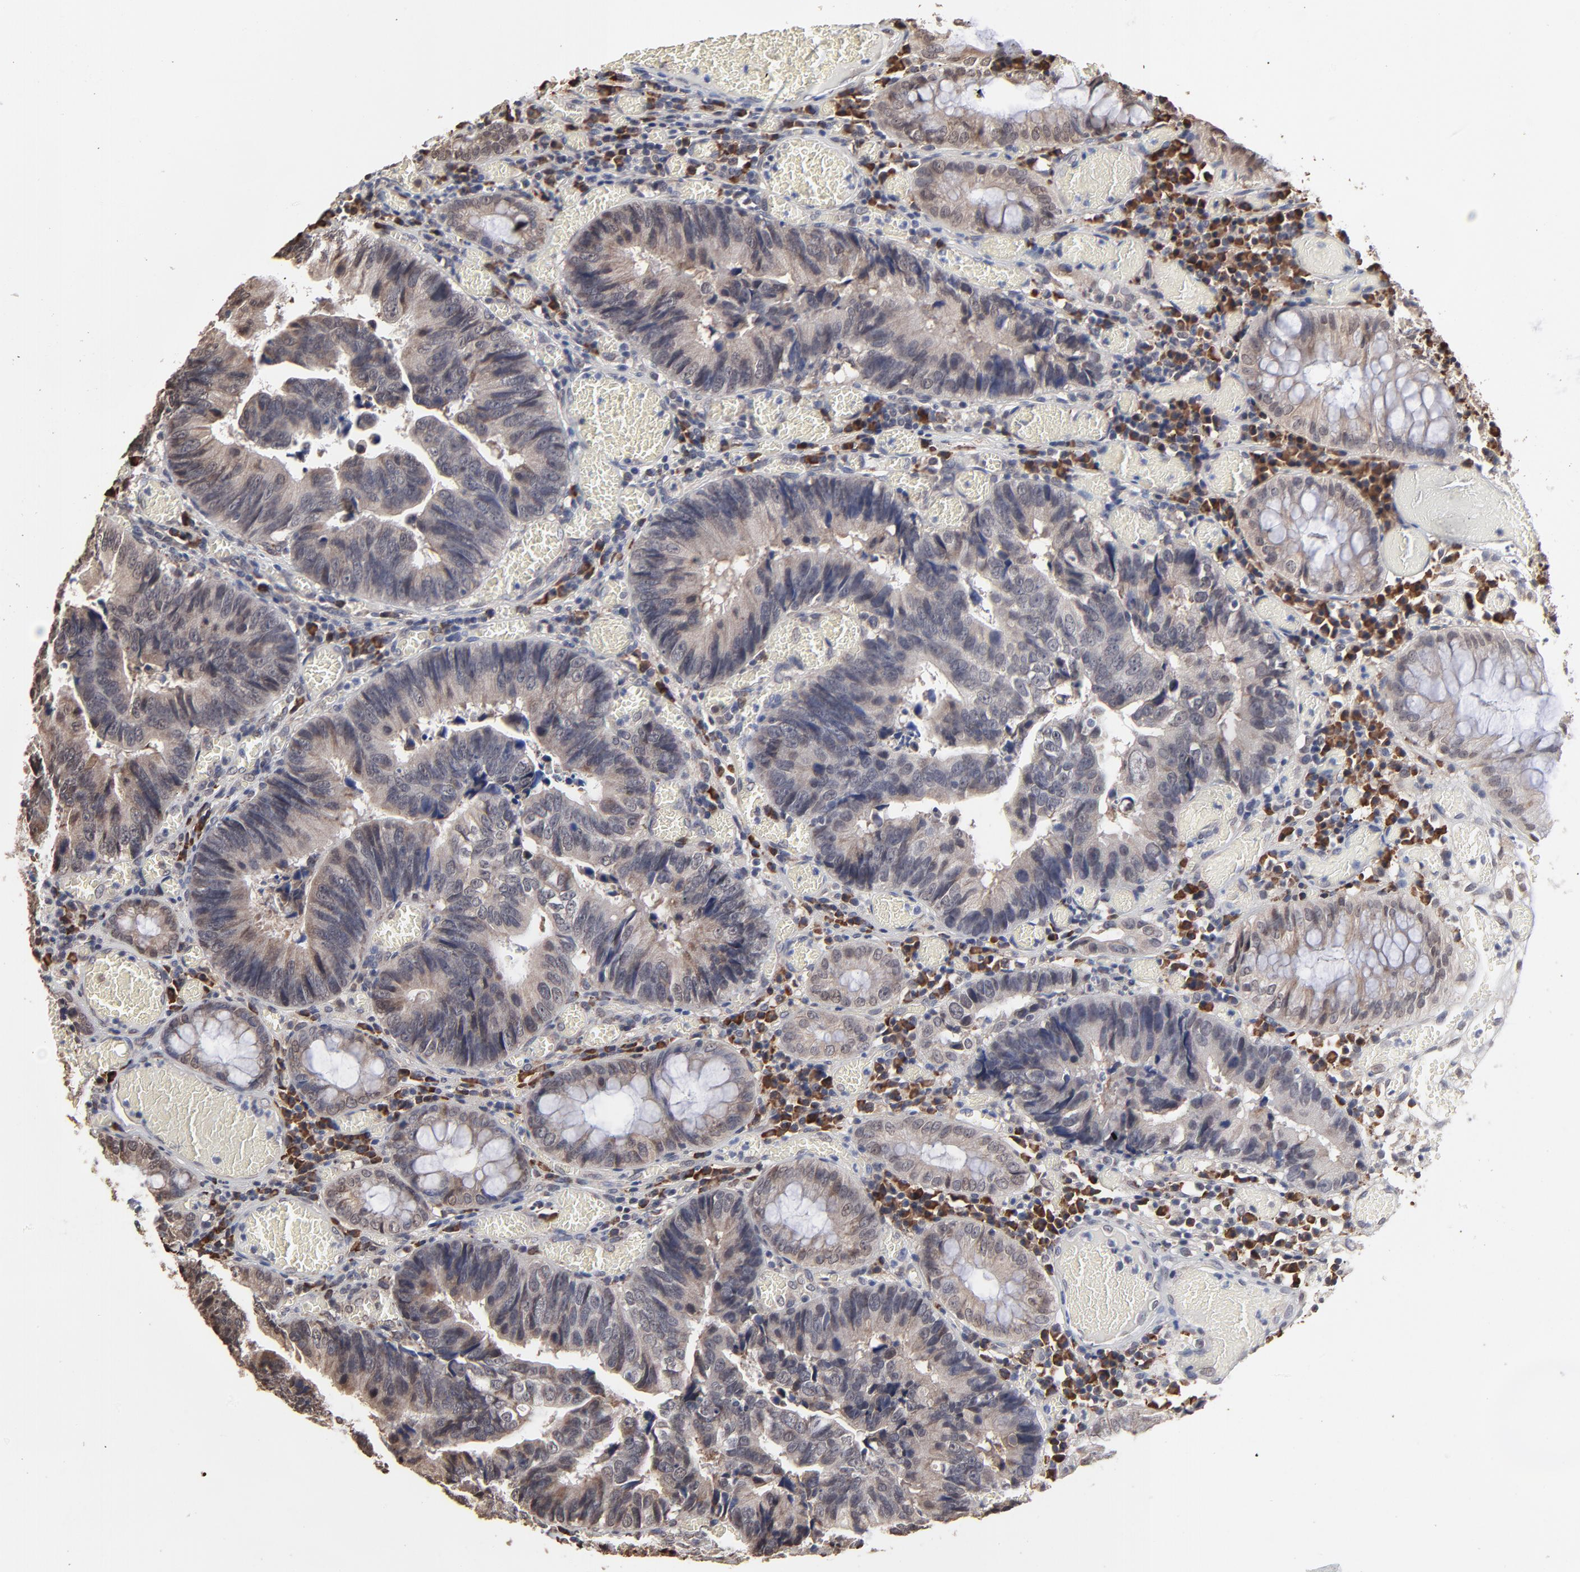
{"staining": {"intensity": "moderate", "quantity": "25%-75%", "location": "cytoplasmic/membranous"}, "tissue": "colorectal cancer", "cell_type": "Tumor cells", "image_type": "cancer", "snomed": [{"axis": "morphology", "description": "Adenocarcinoma, NOS"}, {"axis": "topography", "description": "Rectum"}], "caption": "Colorectal cancer stained for a protein displays moderate cytoplasmic/membranous positivity in tumor cells.", "gene": "CHM", "patient": {"sex": "female", "age": 98}}